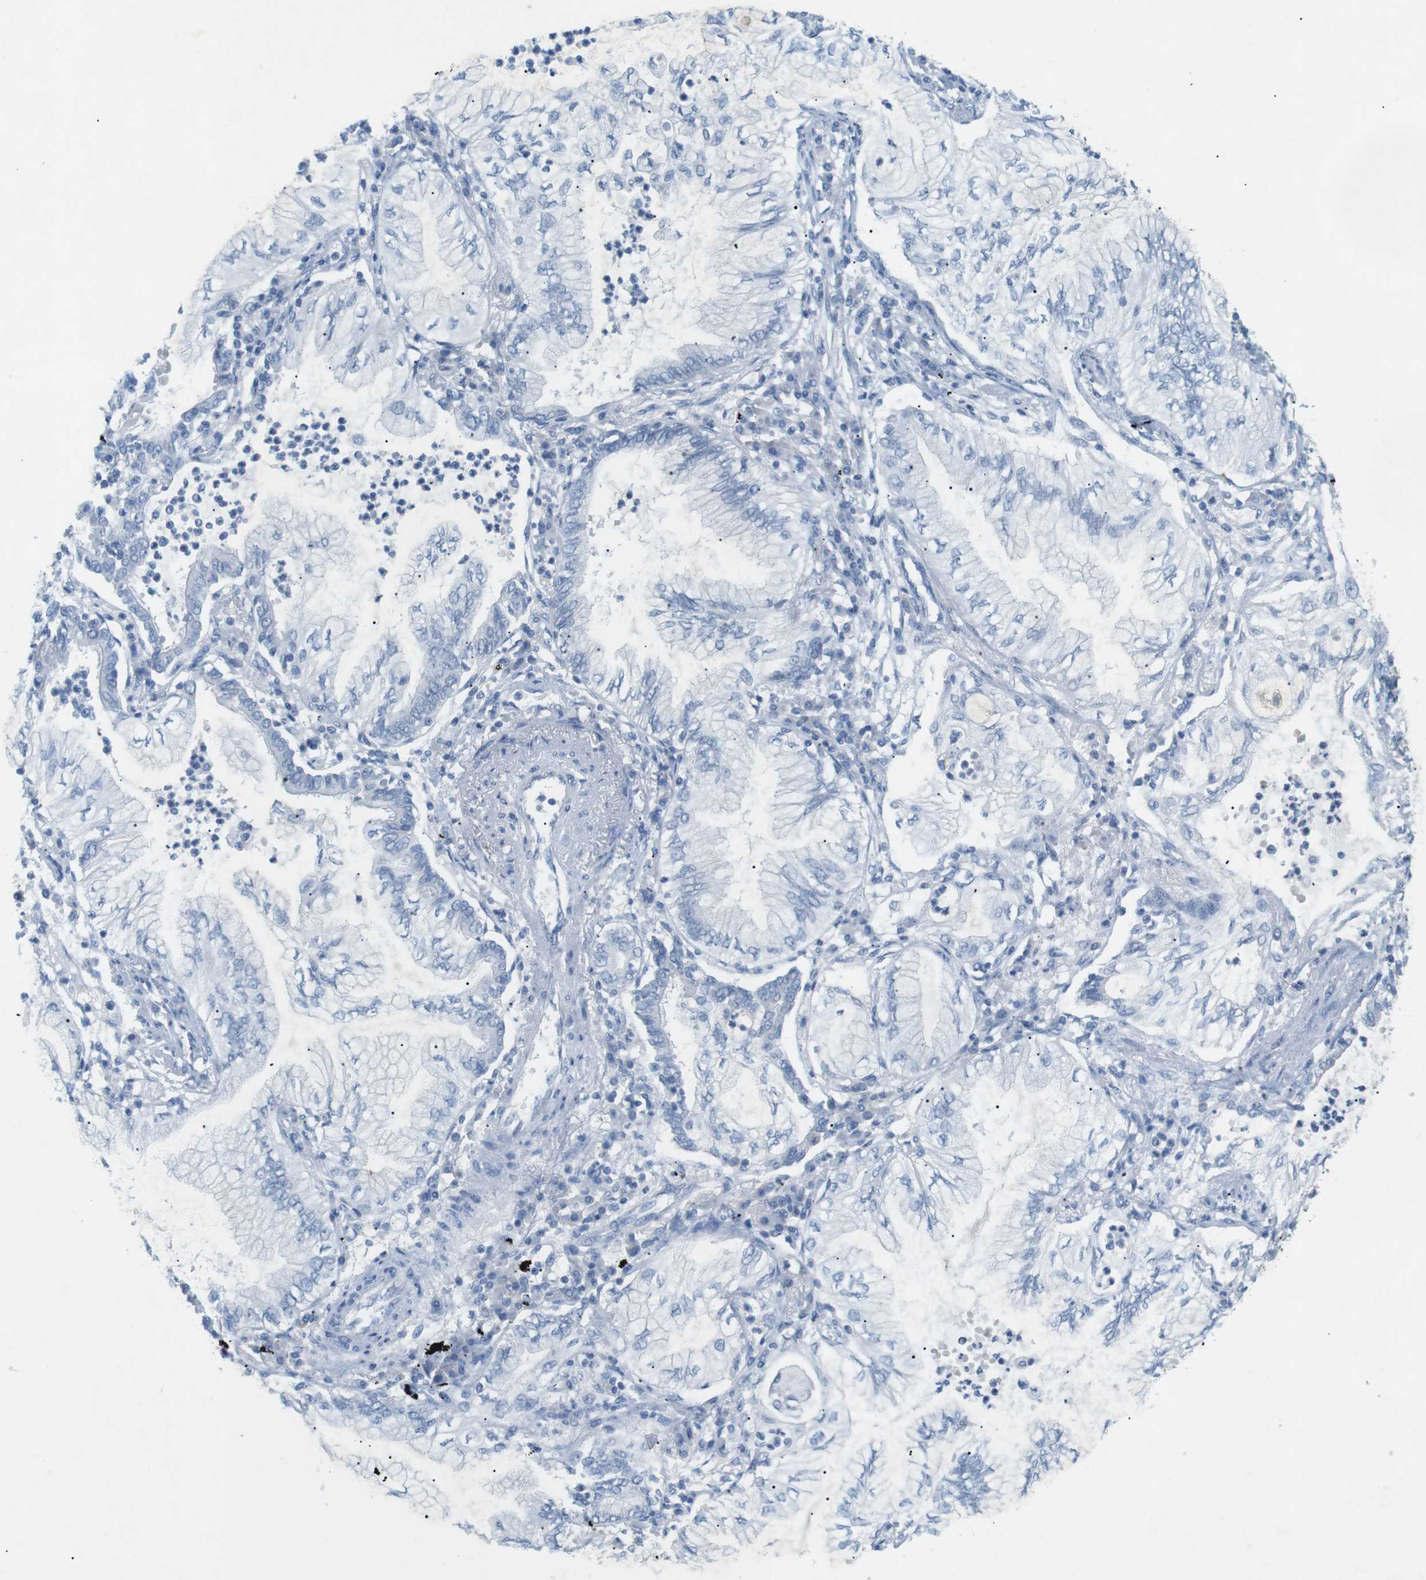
{"staining": {"intensity": "negative", "quantity": "none", "location": "none"}, "tissue": "lung cancer", "cell_type": "Tumor cells", "image_type": "cancer", "snomed": [{"axis": "morphology", "description": "Normal tissue, NOS"}, {"axis": "morphology", "description": "Adenocarcinoma, NOS"}, {"axis": "topography", "description": "Bronchus"}, {"axis": "topography", "description": "Lung"}], "caption": "High power microscopy photomicrograph of an immunohistochemistry (IHC) histopathology image of lung adenocarcinoma, revealing no significant staining in tumor cells.", "gene": "SALL4", "patient": {"sex": "female", "age": 70}}